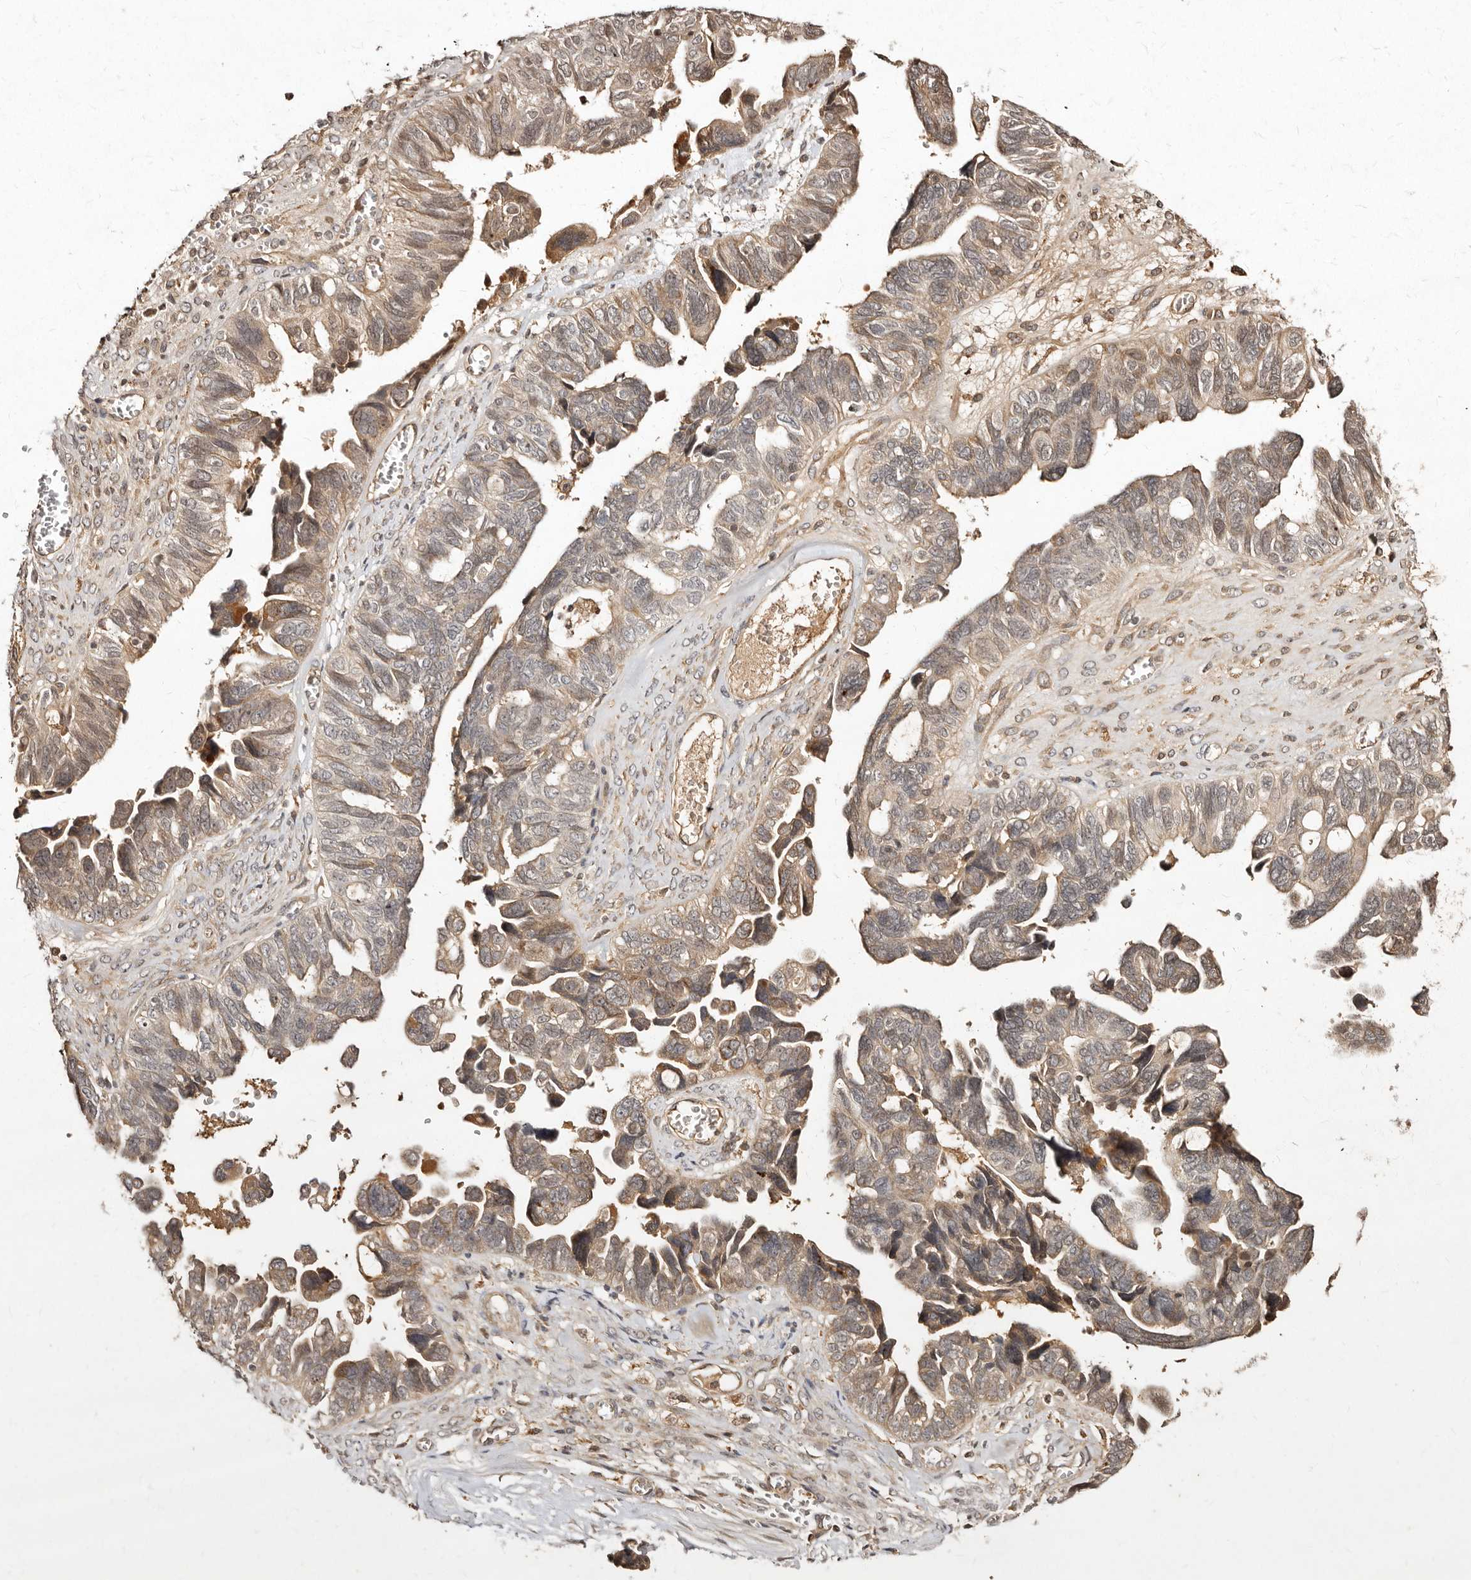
{"staining": {"intensity": "weak", "quantity": "25%-75%", "location": "nuclear"}, "tissue": "ovarian cancer", "cell_type": "Tumor cells", "image_type": "cancer", "snomed": [{"axis": "morphology", "description": "Cystadenocarcinoma, serous, NOS"}, {"axis": "topography", "description": "Ovary"}], "caption": "Ovarian serous cystadenocarcinoma was stained to show a protein in brown. There is low levels of weak nuclear staining in about 25%-75% of tumor cells.", "gene": "LCORL", "patient": {"sex": "female", "age": 79}}